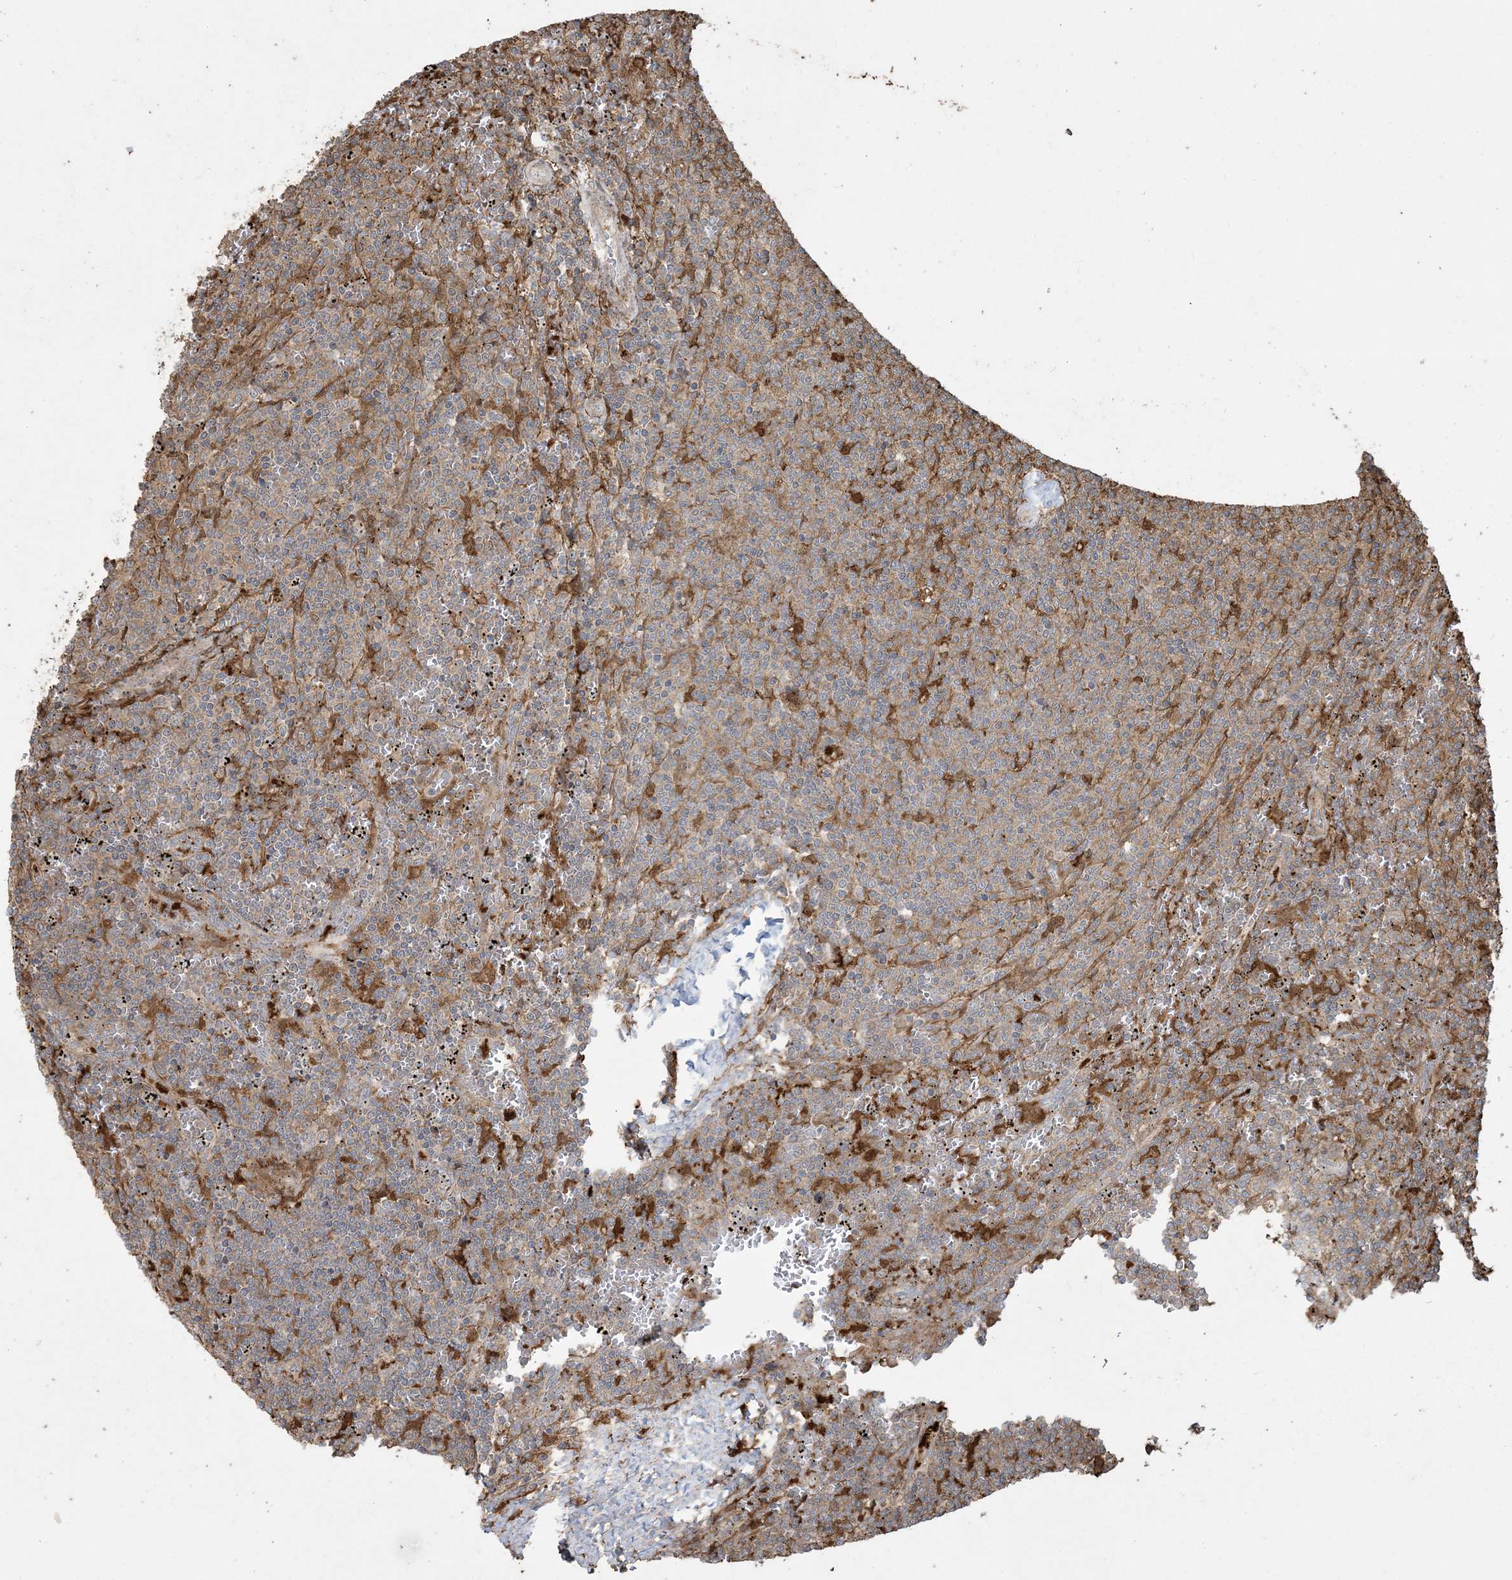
{"staining": {"intensity": "moderate", "quantity": "25%-75%", "location": "cytoplasmic/membranous"}, "tissue": "lymphoma", "cell_type": "Tumor cells", "image_type": "cancer", "snomed": [{"axis": "morphology", "description": "Malignant lymphoma, non-Hodgkin's type, Low grade"}, {"axis": "topography", "description": "Spleen"}], "caption": "About 25%-75% of tumor cells in lymphoma reveal moderate cytoplasmic/membranous protein positivity as visualized by brown immunohistochemical staining.", "gene": "HNMT", "patient": {"sex": "female", "age": 50}}